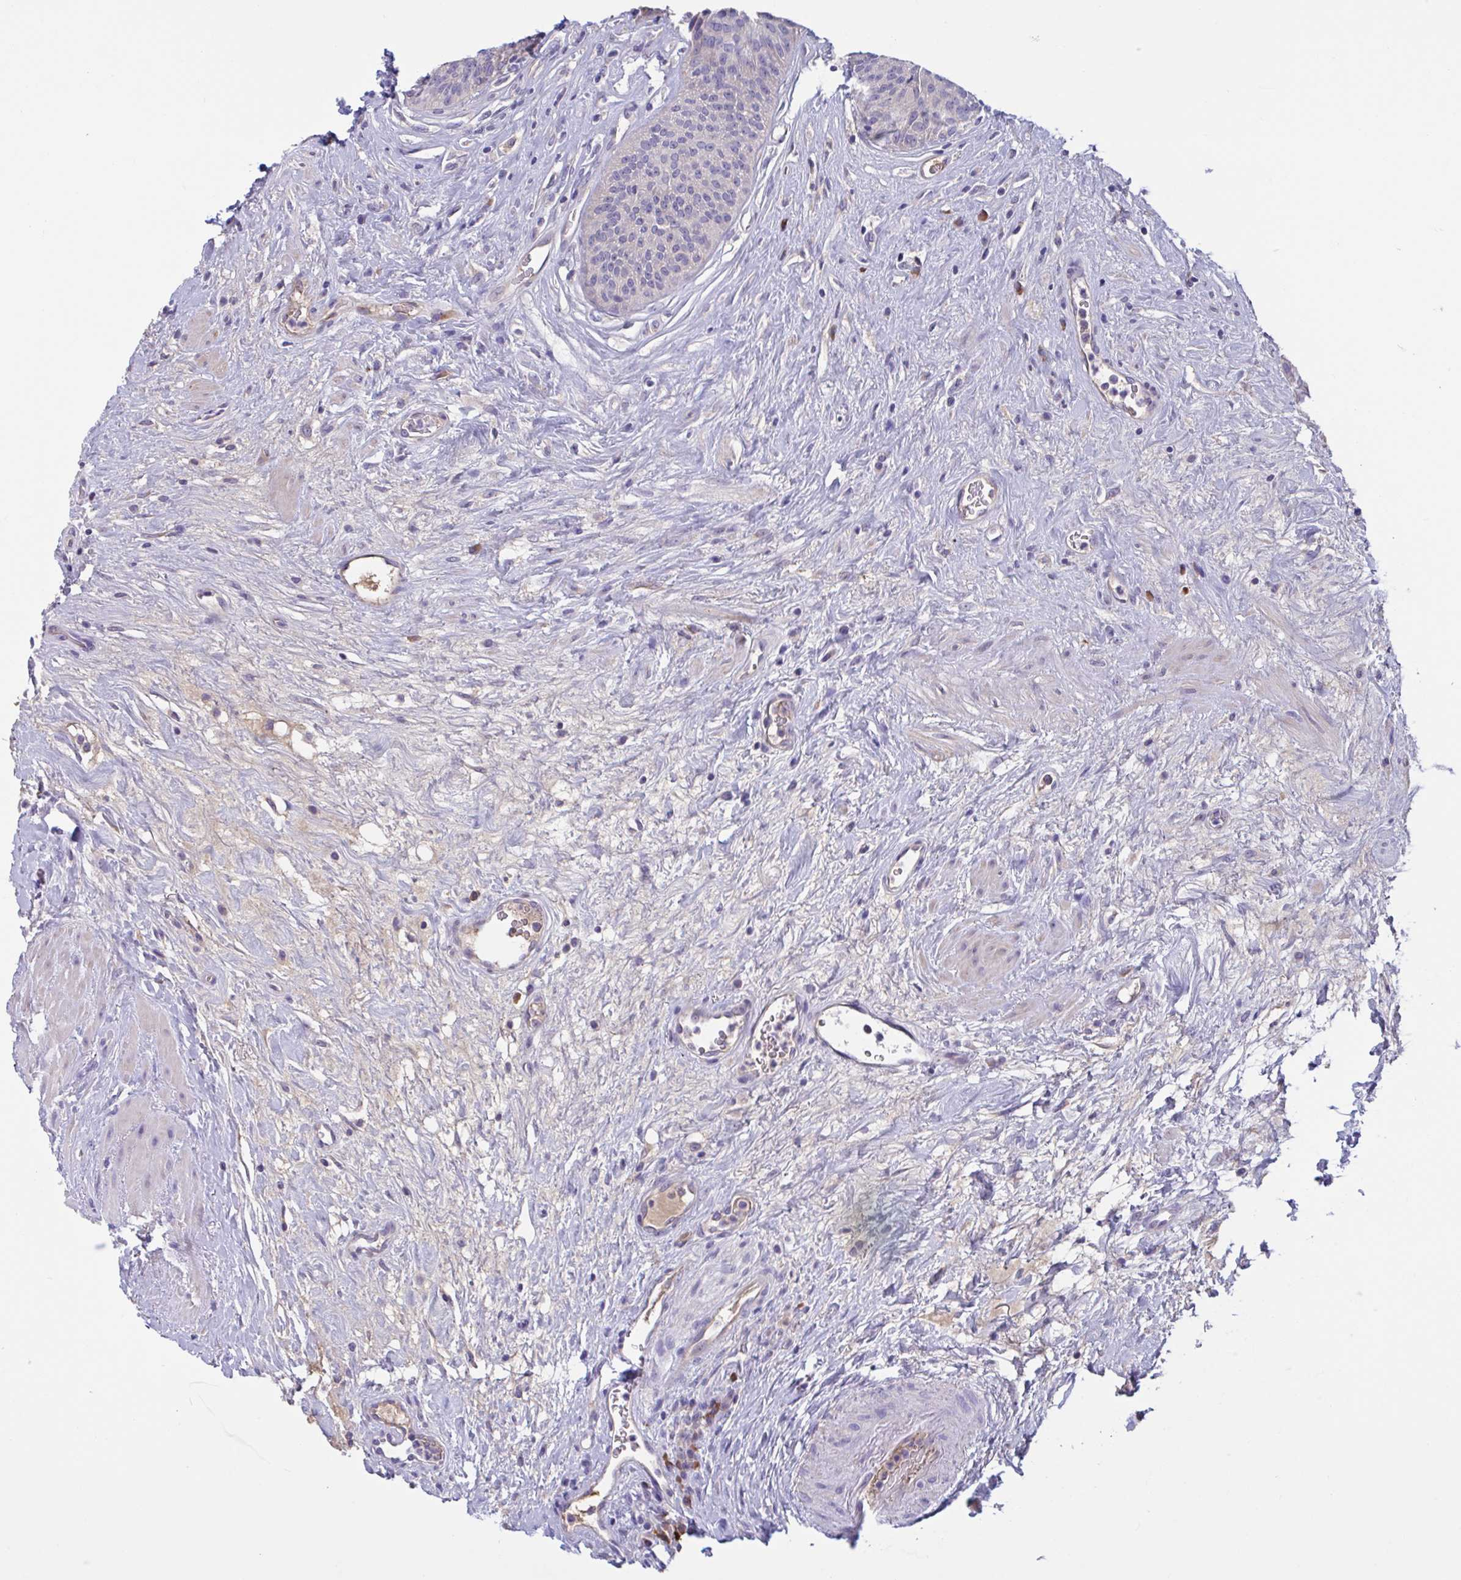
{"staining": {"intensity": "weak", "quantity": "25%-75%", "location": "cytoplasmic/membranous"}, "tissue": "urinary bladder", "cell_type": "Urothelial cells", "image_type": "normal", "snomed": [{"axis": "morphology", "description": "Normal tissue, NOS"}, {"axis": "topography", "description": "Urinary bladder"}], "caption": "Immunohistochemical staining of normal human urinary bladder shows 25%-75% levels of weak cytoplasmic/membranous protein positivity in approximately 25%-75% of urothelial cells.", "gene": "MS4A14", "patient": {"sex": "female", "age": 56}}